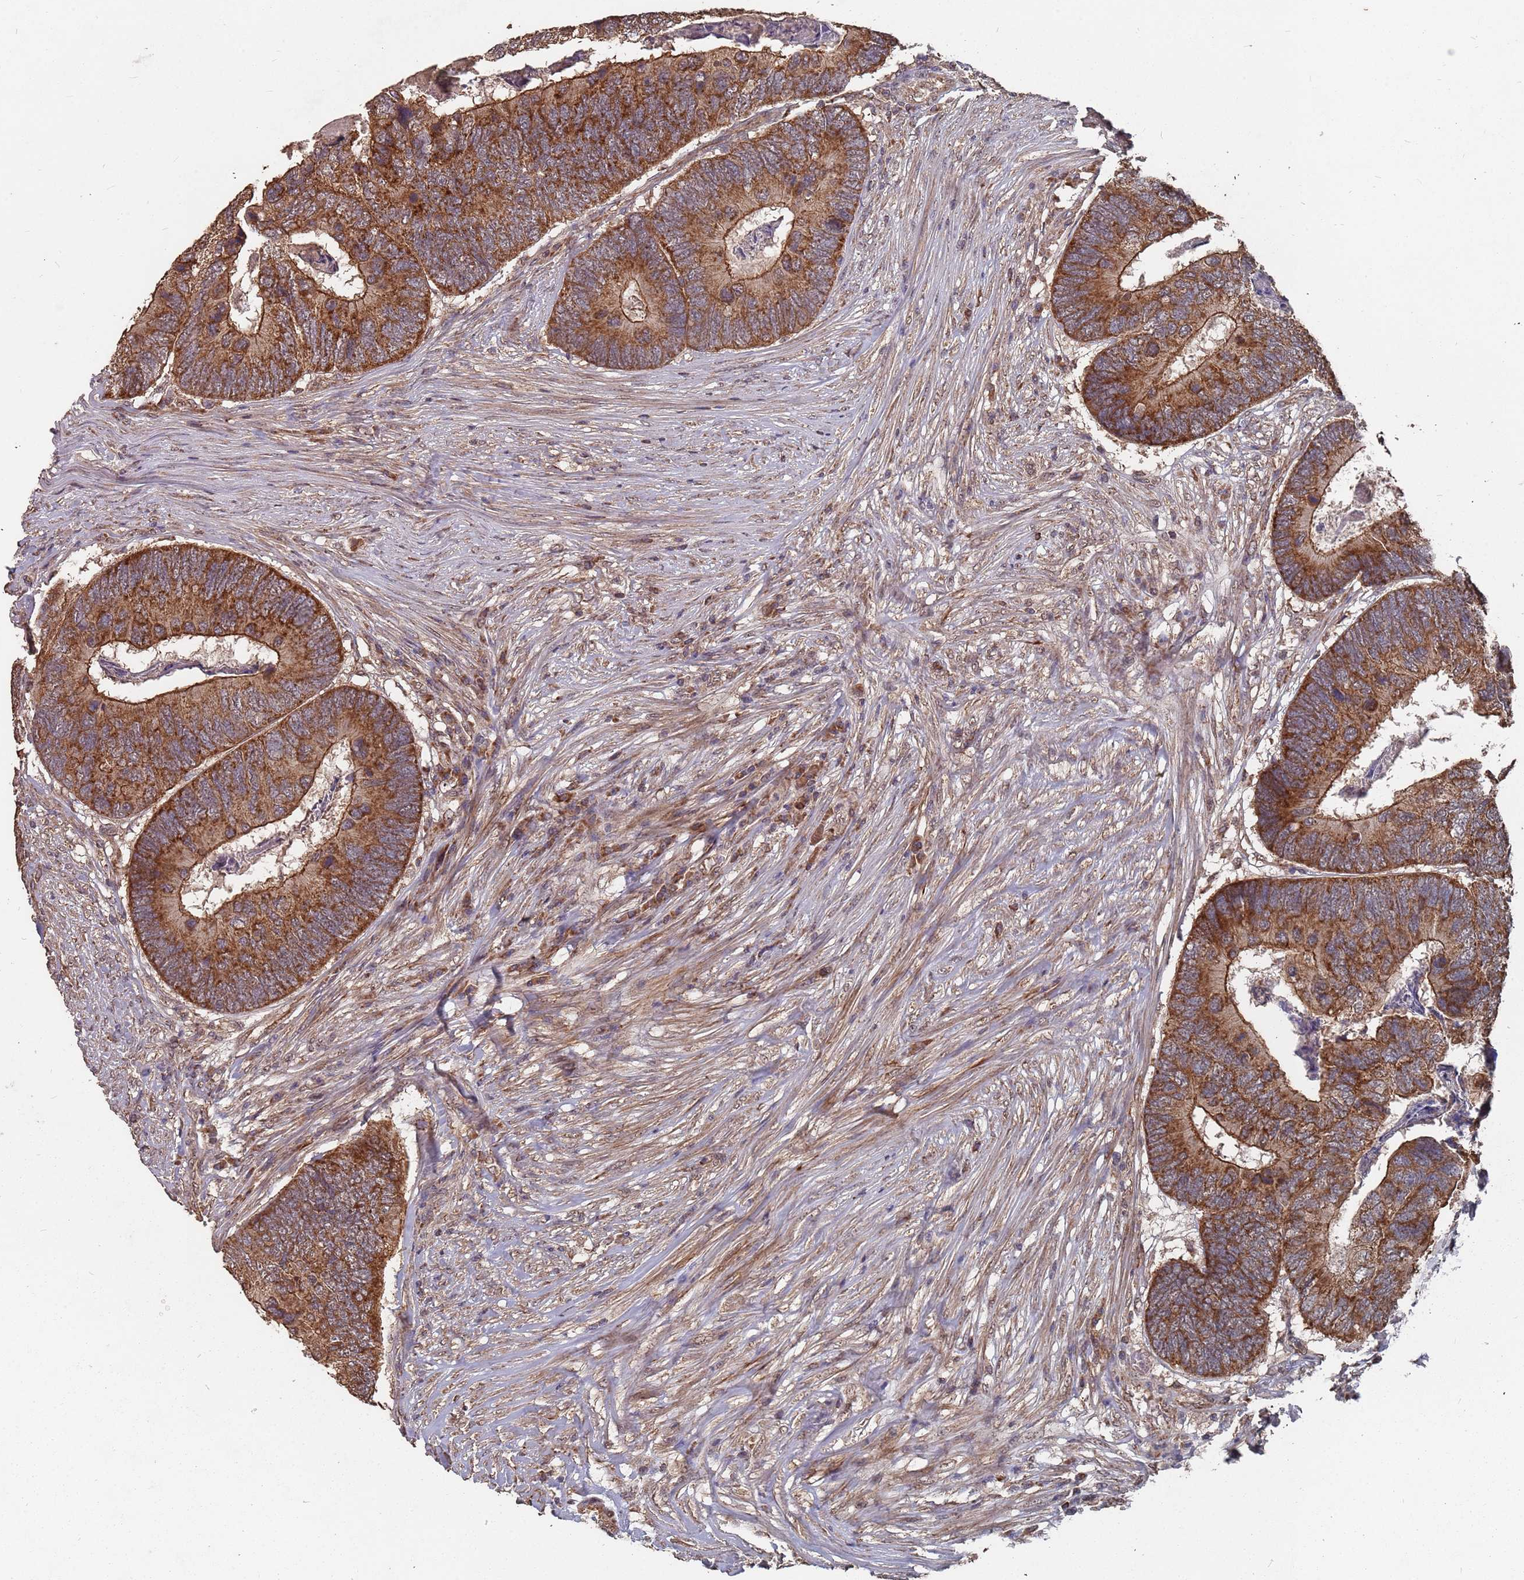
{"staining": {"intensity": "strong", "quantity": ">75%", "location": "cytoplasmic/membranous"}, "tissue": "colorectal cancer", "cell_type": "Tumor cells", "image_type": "cancer", "snomed": [{"axis": "morphology", "description": "Adenocarcinoma, NOS"}, {"axis": "topography", "description": "Colon"}], "caption": "This image reveals adenocarcinoma (colorectal) stained with IHC to label a protein in brown. The cytoplasmic/membranous of tumor cells show strong positivity for the protein. Nuclei are counter-stained blue.", "gene": "PRORP", "patient": {"sex": "female", "age": 67}}